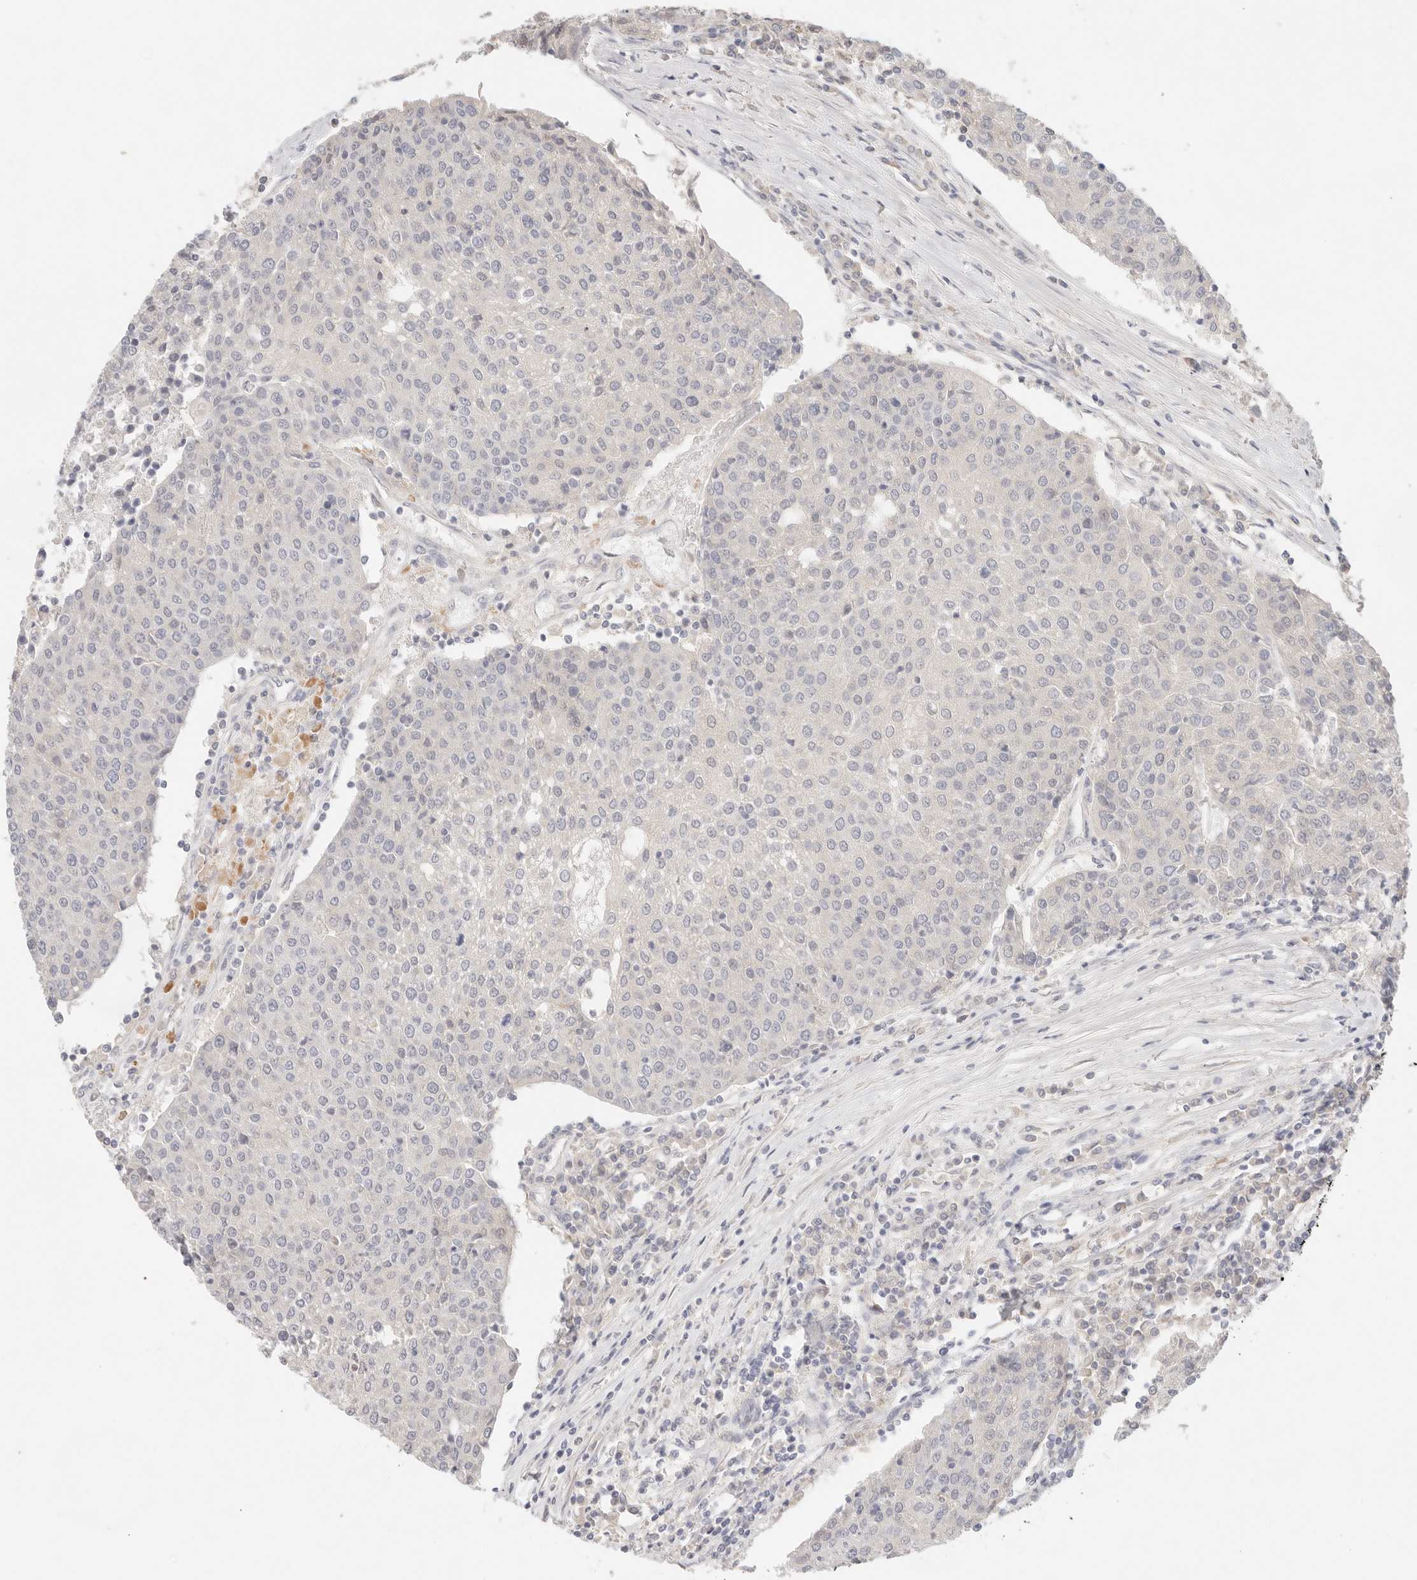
{"staining": {"intensity": "negative", "quantity": "none", "location": "none"}, "tissue": "urothelial cancer", "cell_type": "Tumor cells", "image_type": "cancer", "snomed": [{"axis": "morphology", "description": "Urothelial carcinoma, High grade"}, {"axis": "topography", "description": "Urinary bladder"}], "caption": "Immunohistochemistry (IHC) of high-grade urothelial carcinoma reveals no expression in tumor cells.", "gene": "SPHK1", "patient": {"sex": "female", "age": 85}}